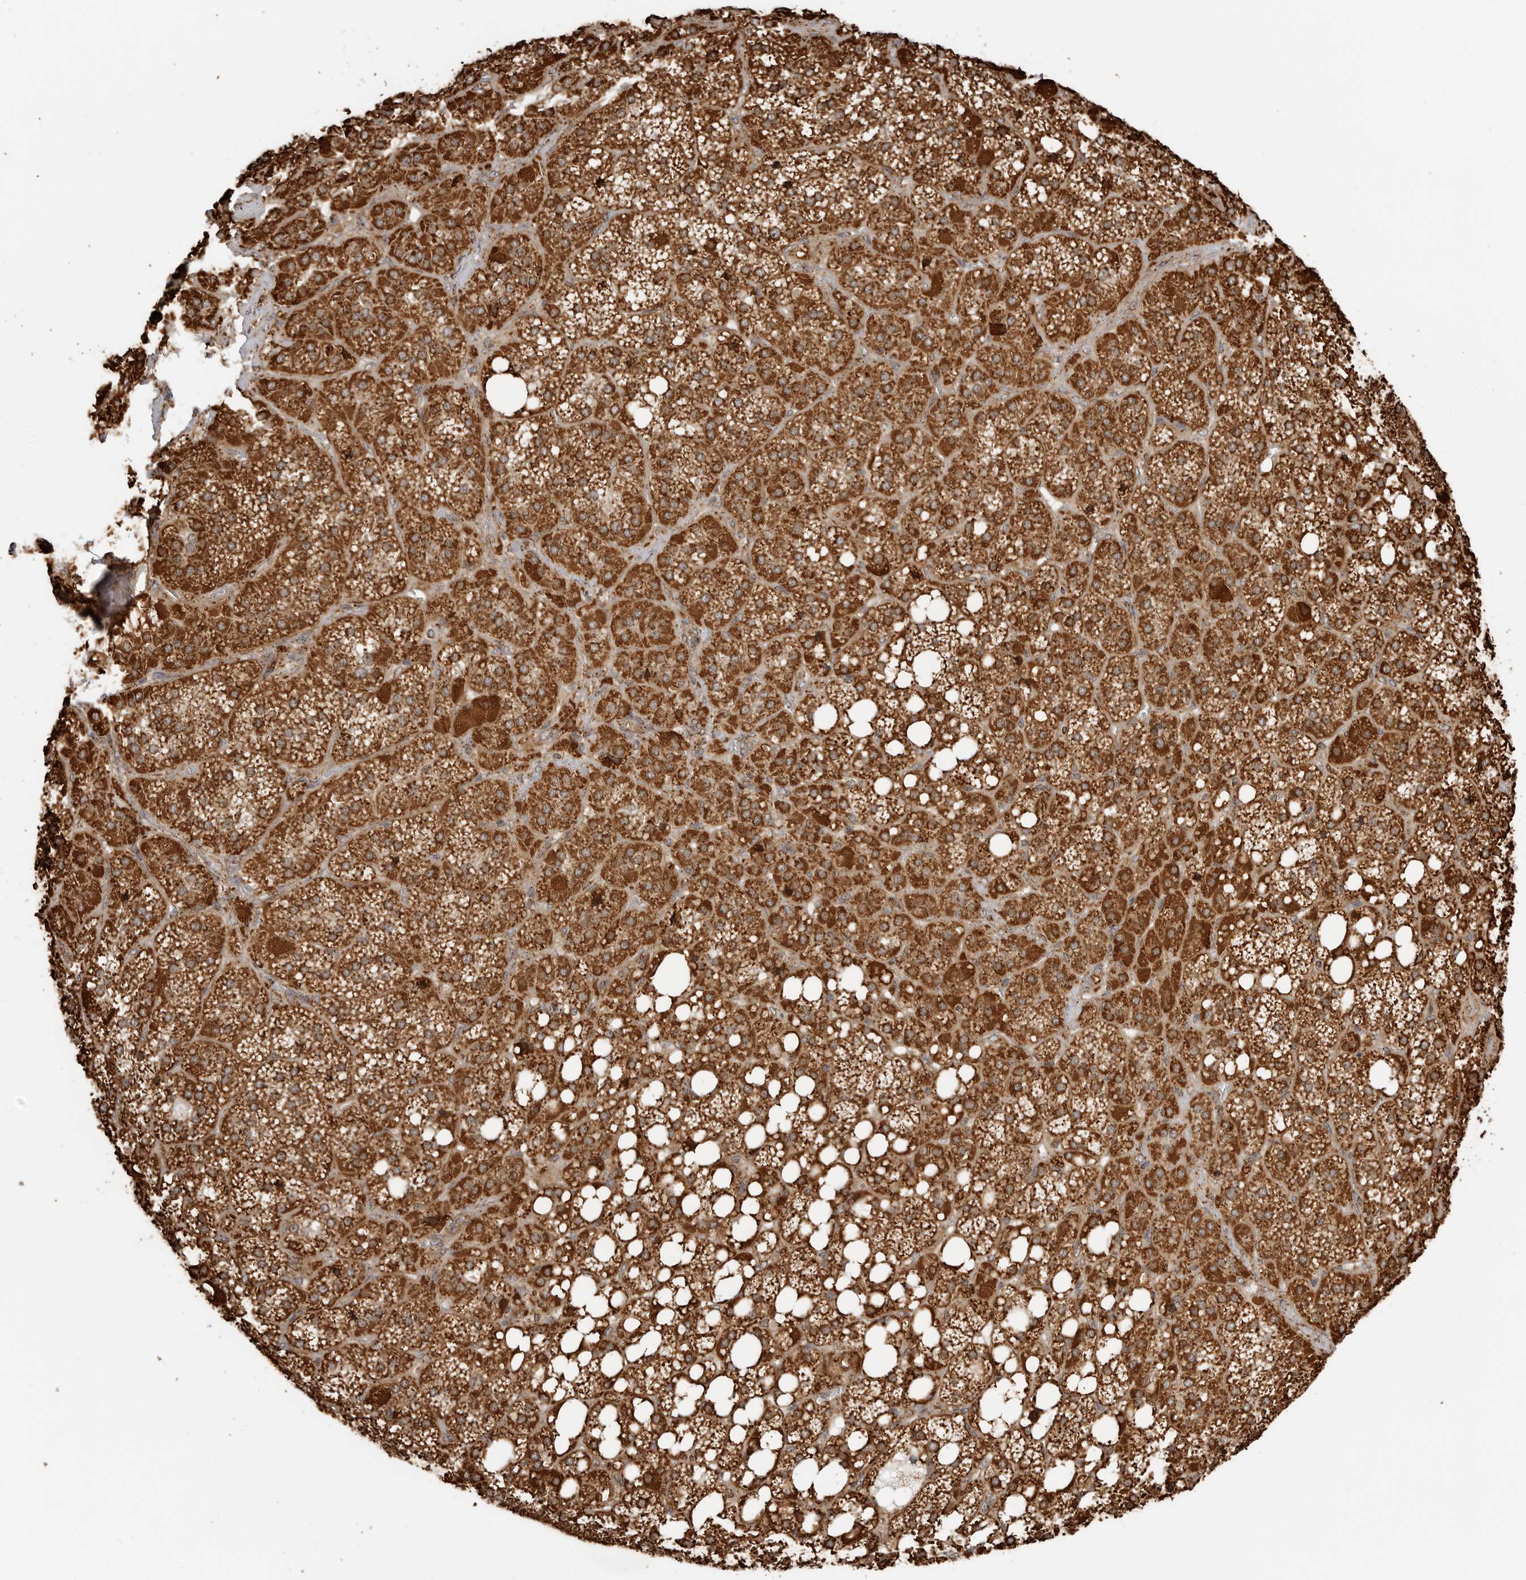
{"staining": {"intensity": "strong", "quantity": ">75%", "location": "cytoplasmic/membranous"}, "tissue": "adrenal gland", "cell_type": "Glandular cells", "image_type": "normal", "snomed": [{"axis": "morphology", "description": "Normal tissue, NOS"}, {"axis": "topography", "description": "Adrenal gland"}], "caption": "The photomicrograph reveals immunohistochemical staining of benign adrenal gland. There is strong cytoplasmic/membranous expression is seen in about >75% of glandular cells. The staining was performed using DAB (3,3'-diaminobenzidine) to visualize the protein expression in brown, while the nuclei were stained in blue with hematoxylin (Magnification: 20x).", "gene": "BMP2K", "patient": {"sex": "female", "age": 59}}